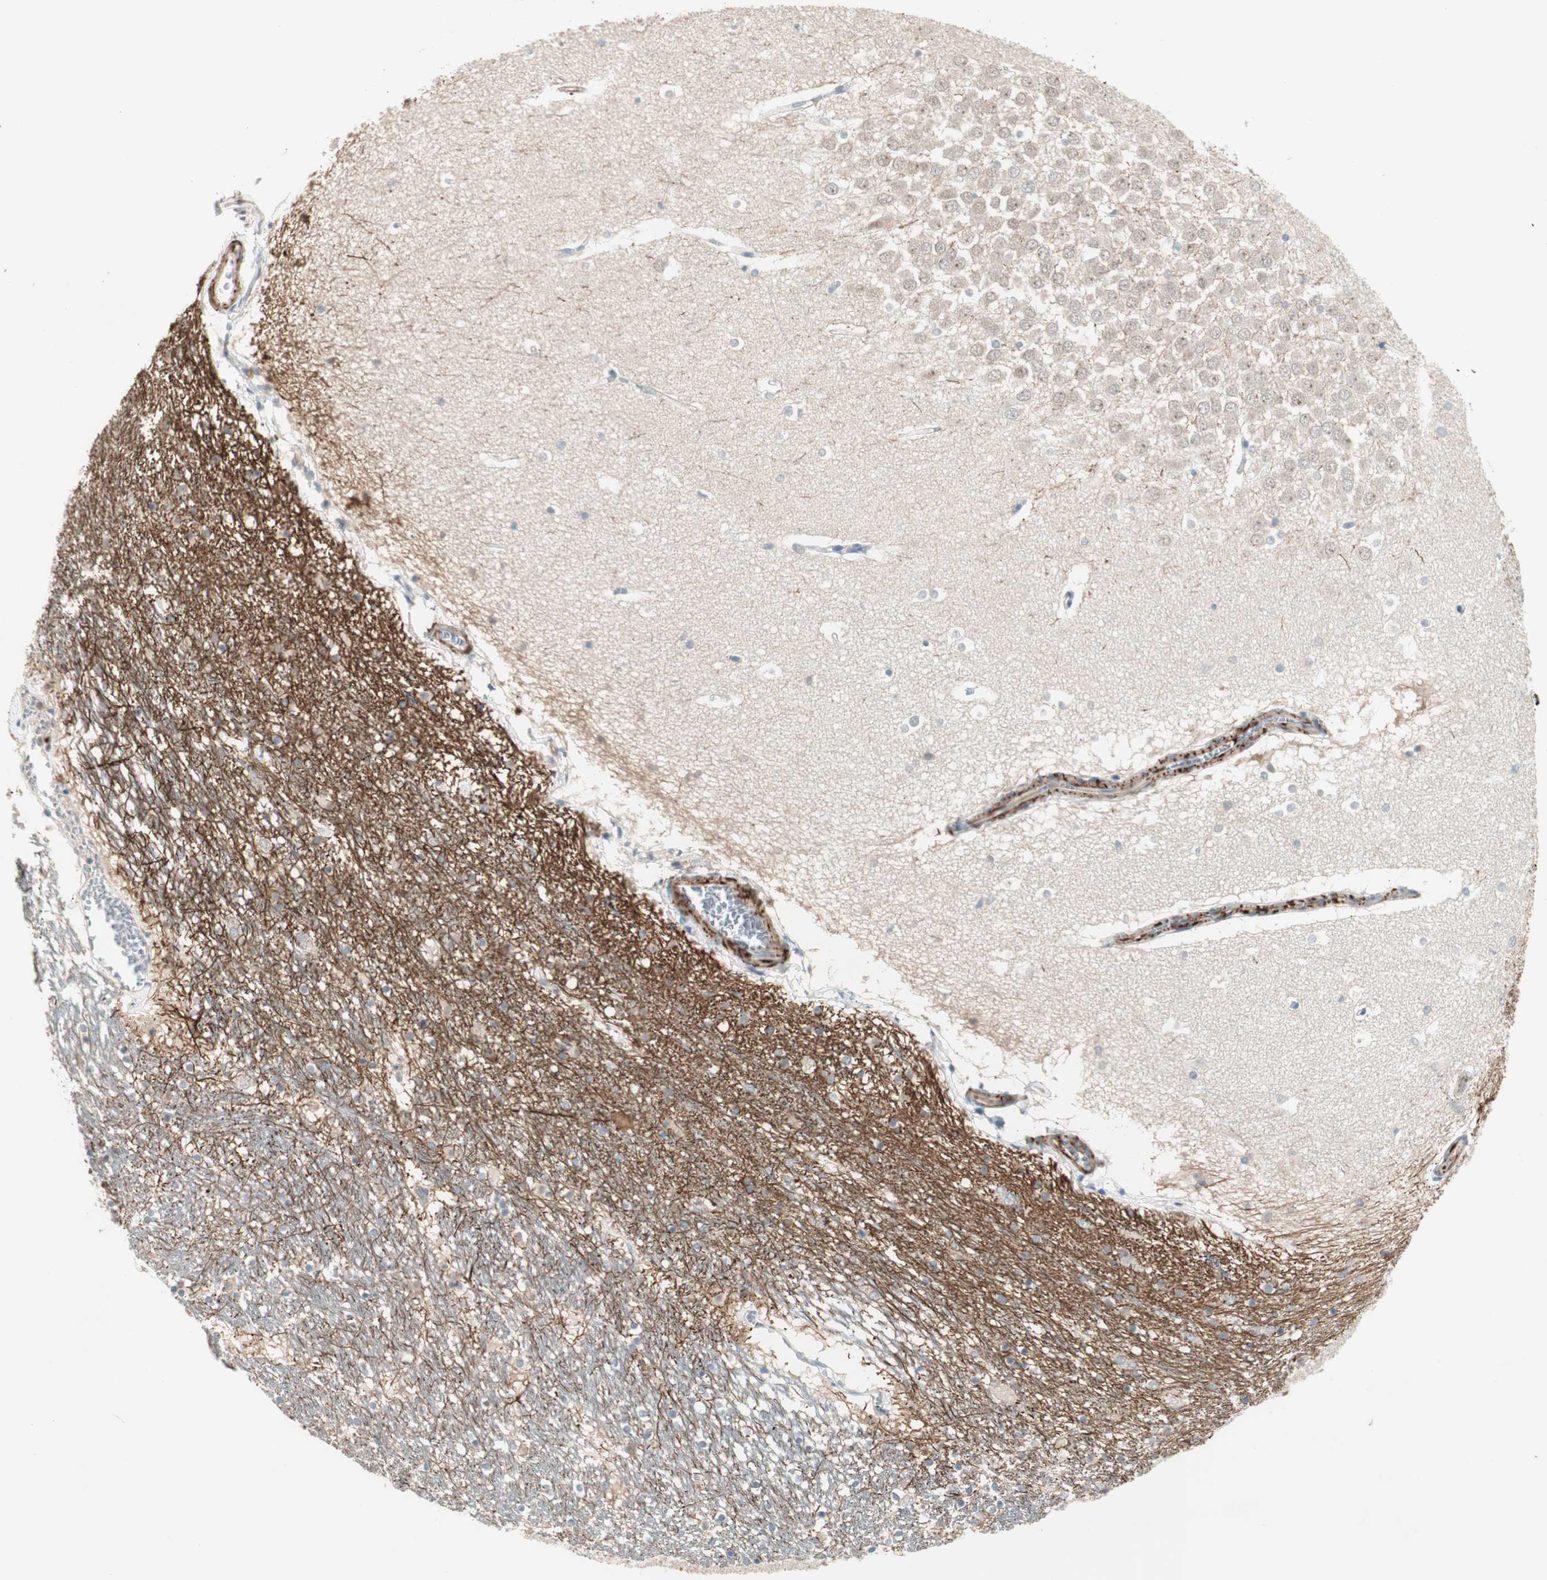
{"staining": {"intensity": "moderate", "quantity": "<25%", "location": "cytoplasmic/membranous"}, "tissue": "hippocampus", "cell_type": "Glial cells", "image_type": "normal", "snomed": [{"axis": "morphology", "description": "Normal tissue, NOS"}, {"axis": "topography", "description": "Hippocampus"}], "caption": "Moderate cytoplasmic/membranous staining for a protein is identified in about <25% of glial cells of unremarkable hippocampus using immunohistochemistry (IHC).", "gene": "RNGTT", "patient": {"sex": "male", "age": 45}}